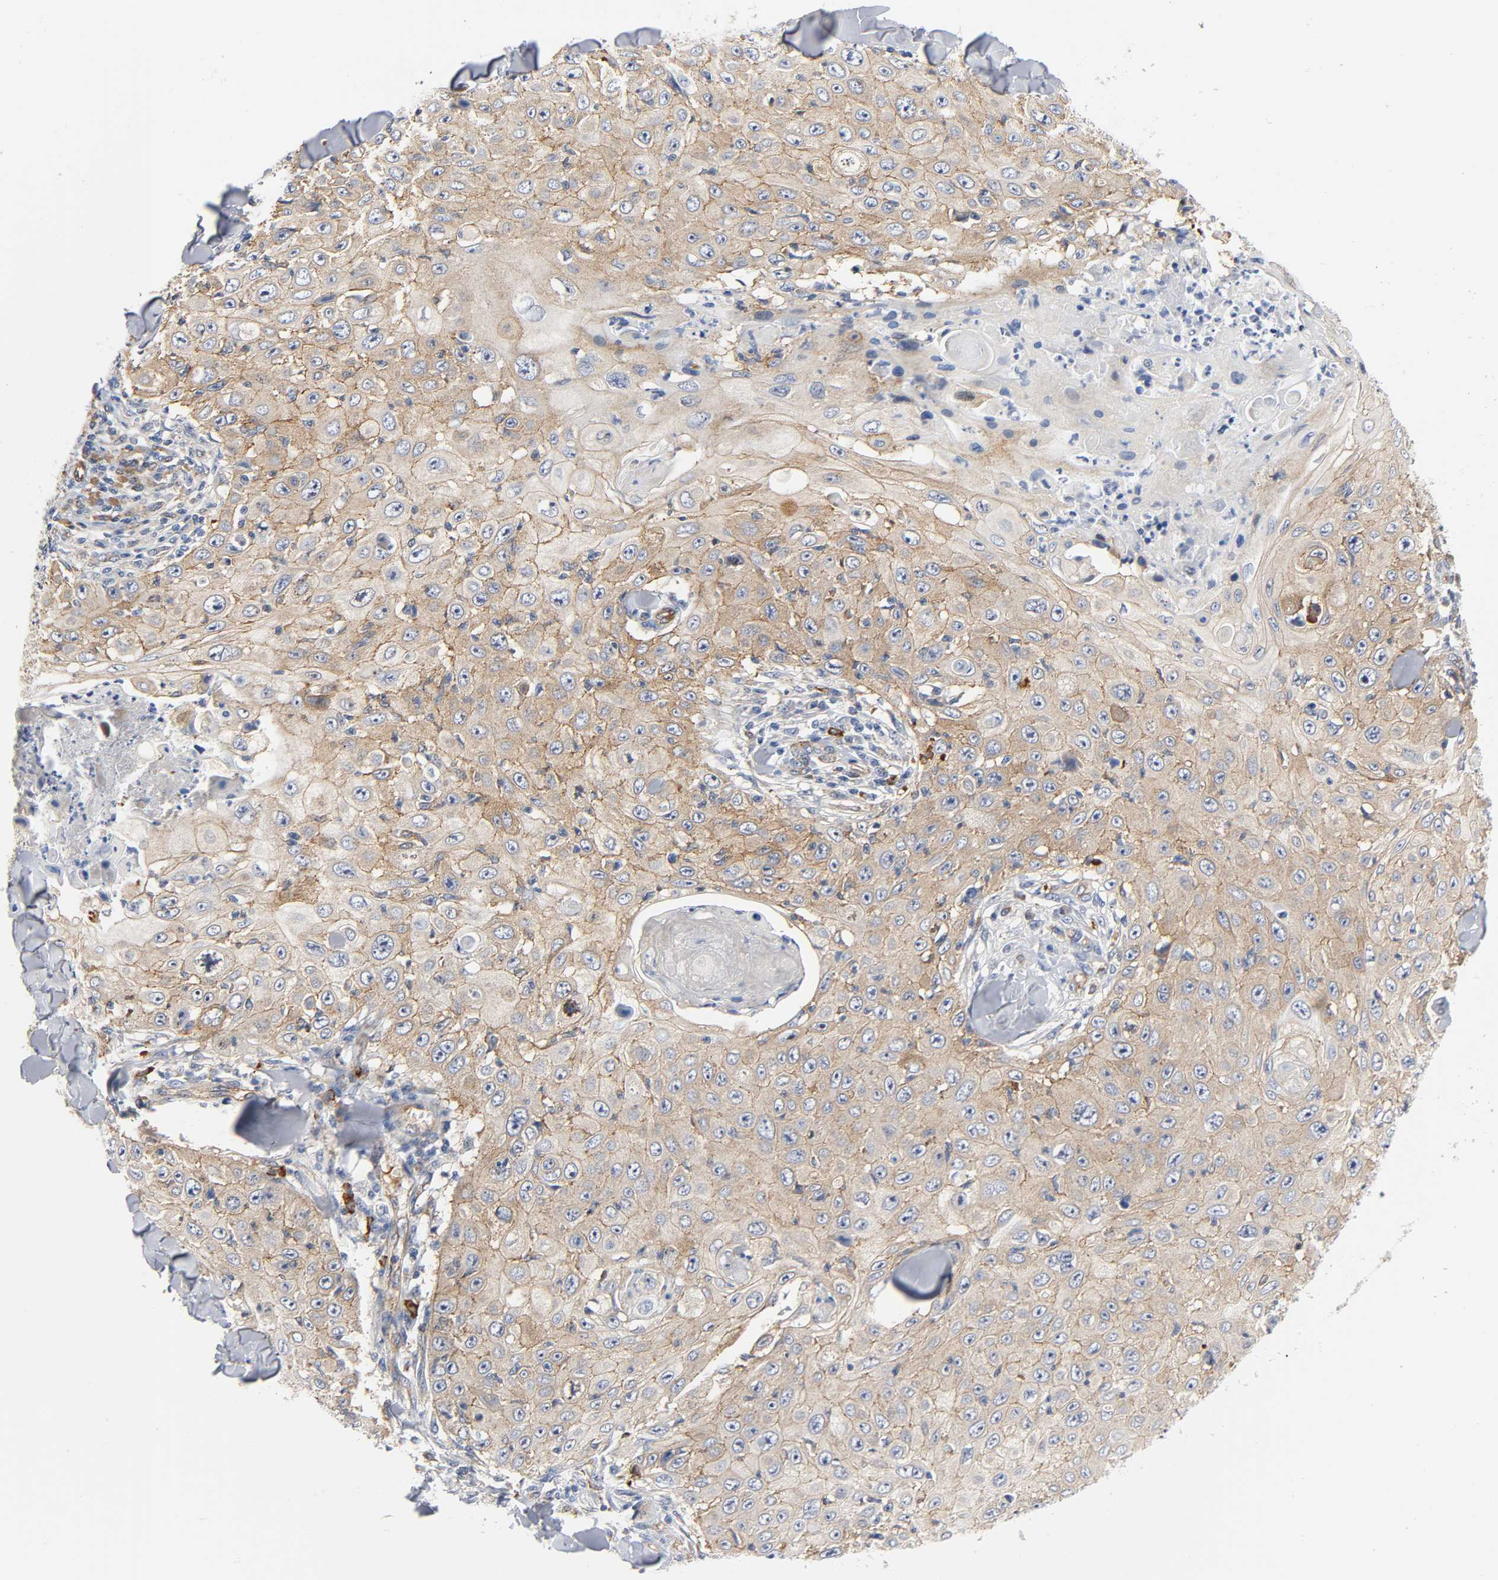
{"staining": {"intensity": "weak", "quantity": ">75%", "location": "cytoplasmic/membranous"}, "tissue": "skin cancer", "cell_type": "Tumor cells", "image_type": "cancer", "snomed": [{"axis": "morphology", "description": "Squamous cell carcinoma, NOS"}, {"axis": "topography", "description": "Skin"}], "caption": "There is low levels of weak cytoplasmic/membranous staining in tumor cells of skin cancer (squamous cell carcinoma), as demonstrated by immunohistochemical staining (brown color).", "gene": "CD2AP", "patient": {"sex": "male", "age": 86}}